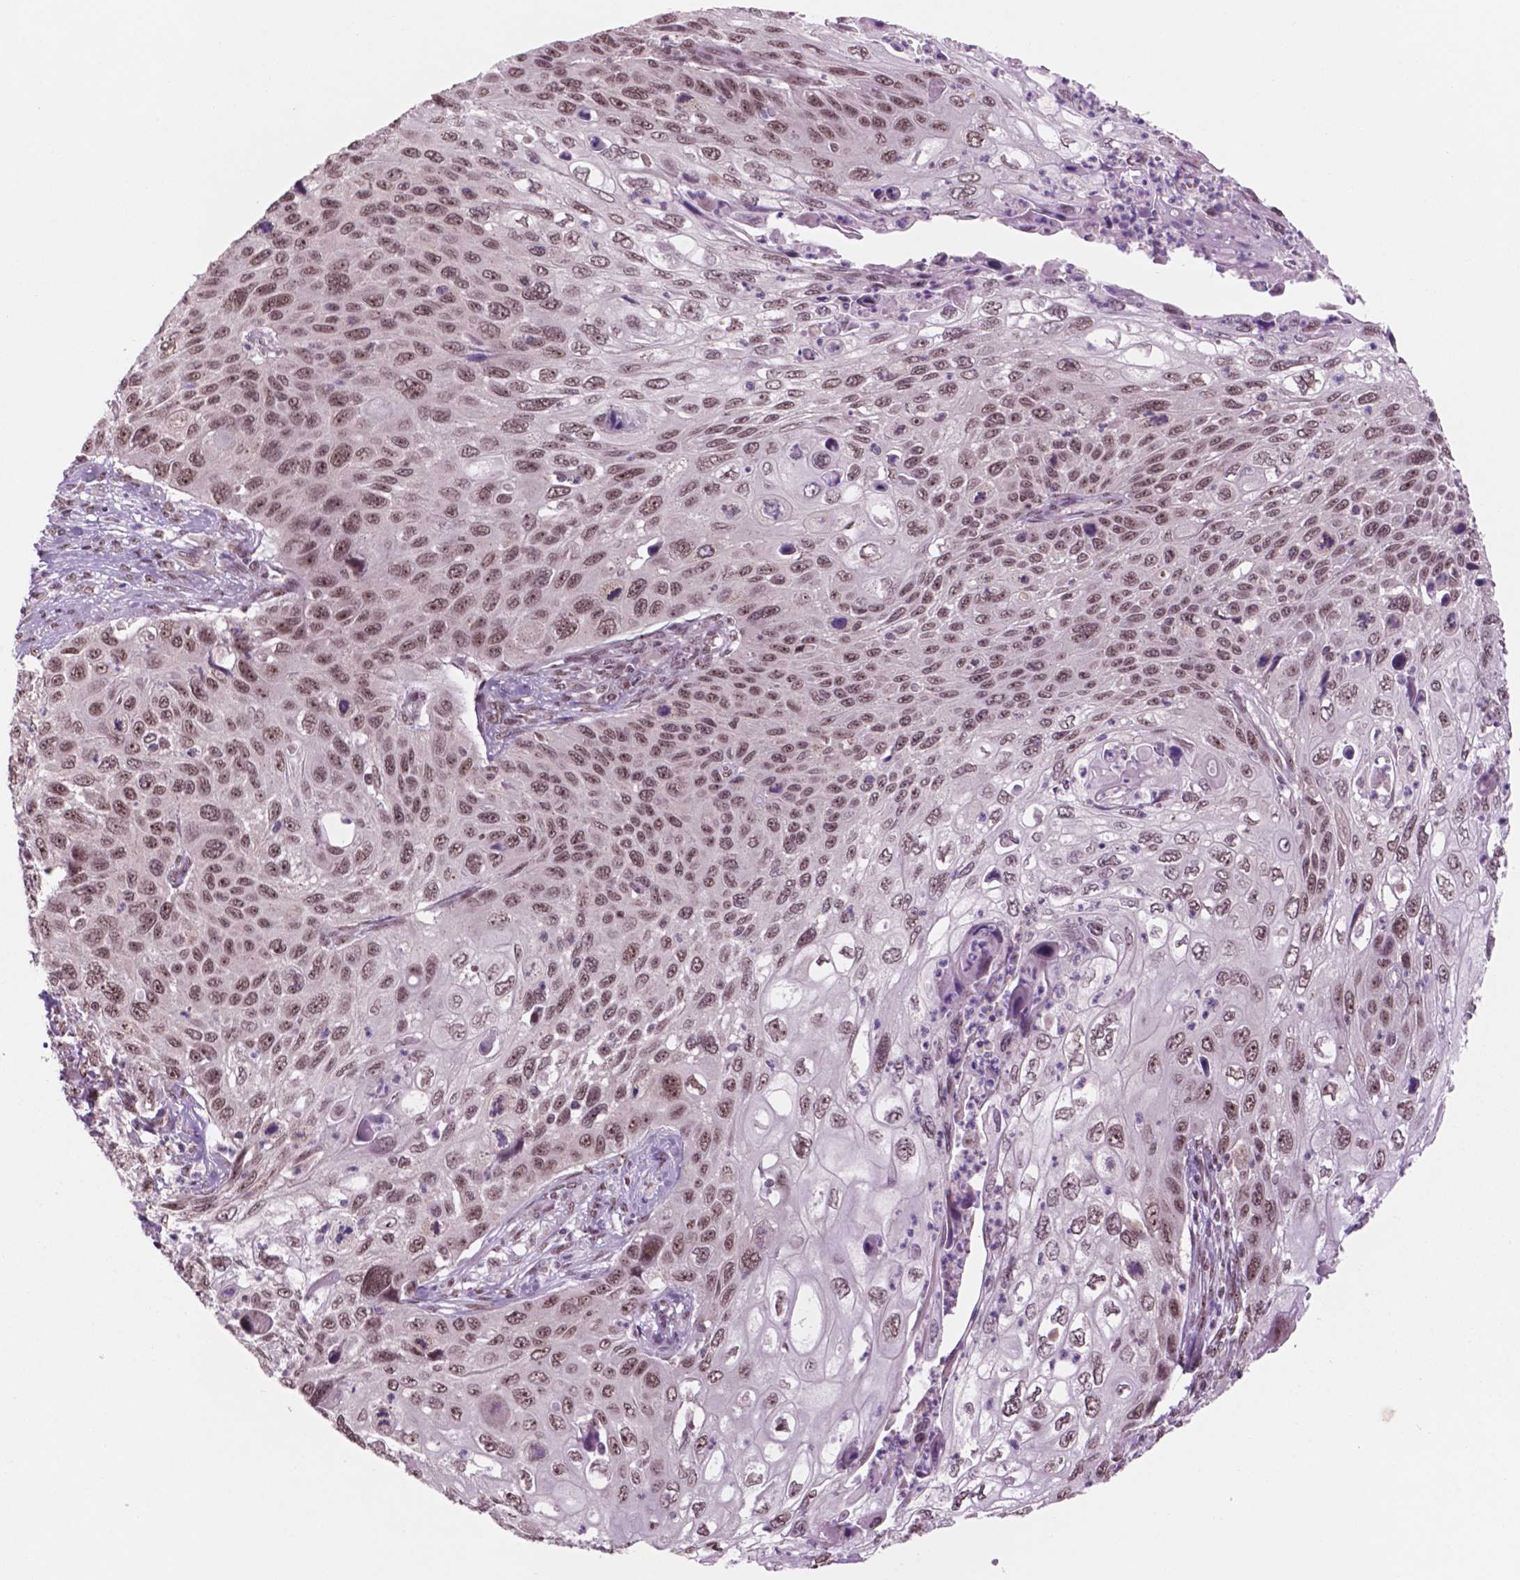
{"staining": {"intensity": "moderate", "quantity": ">75%", "location": "nuclear"}, "tissue": "cervical cancer", "cell_type": "Tumor cells", "image_type": "cancer", "snomed": [{"axis": "morphology", "description": "Squamous cell carcinoma, NOS"}, {"axis": "topography", "description": "Cervix"}], "caption": "Moderate nuclear expression for a protein is seen in about >75% of tumor cells of cervical squamous cell carcinoma using IHC.", "gene": "POLR2E", "patient": {"sex": "female", "age": 70}}